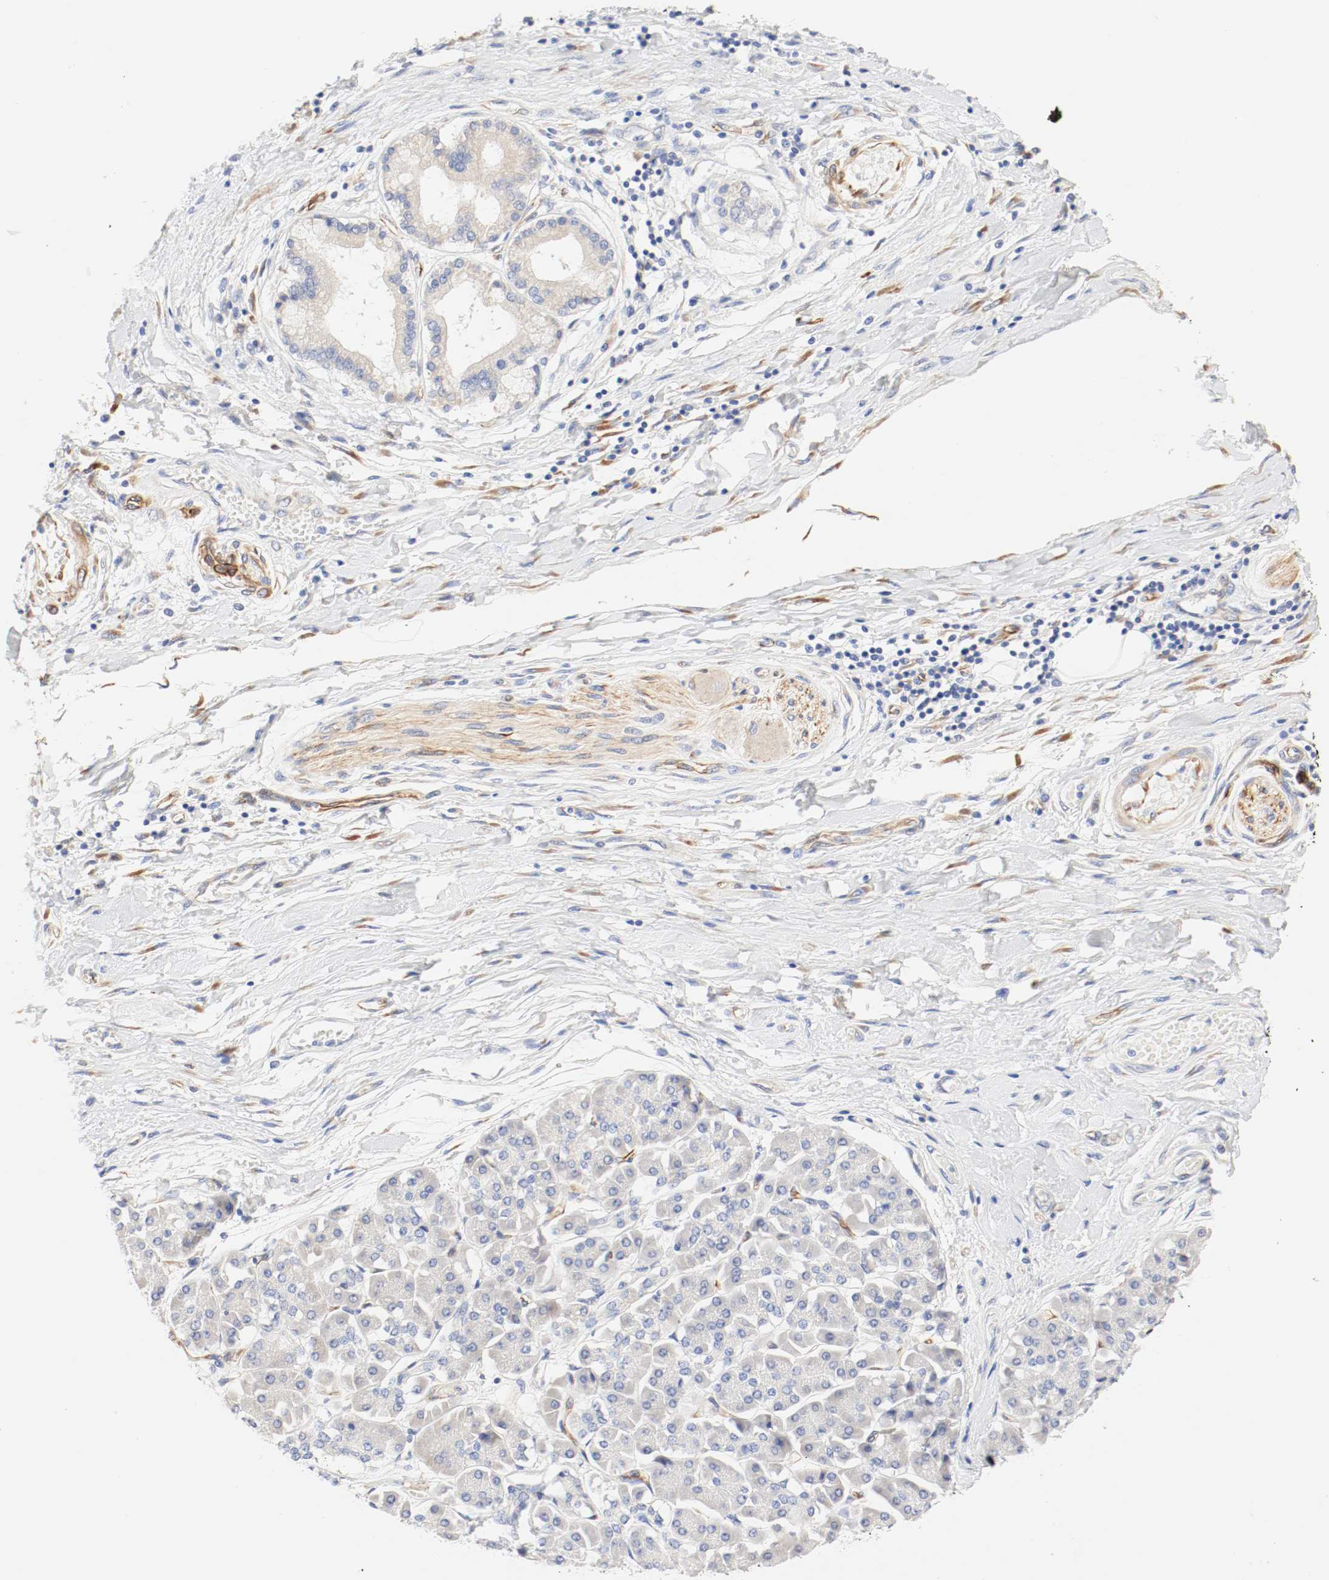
{"staining": {"intensity": "moderate", "quantity": "<25%", "location": "cytoplasmic/membranous"}, "tissue": "pancreatic cancer", "cell_type": "Tumor cells", "image_type": "cancer", "snomed": [{"axis": "morphology", "description": "Adenocarcinoma, NOS"}, {"axis": "topography", "description": "Pancreas"}], "caption": "Protein analysis of pancreatic cancer (adenocarcinoma) tissue reveals moderate cytoplasmic/membranous staining in about <25% of tumor cells.", "gene": "GIT1", "patient": {"sex": "male", "age": 46}}